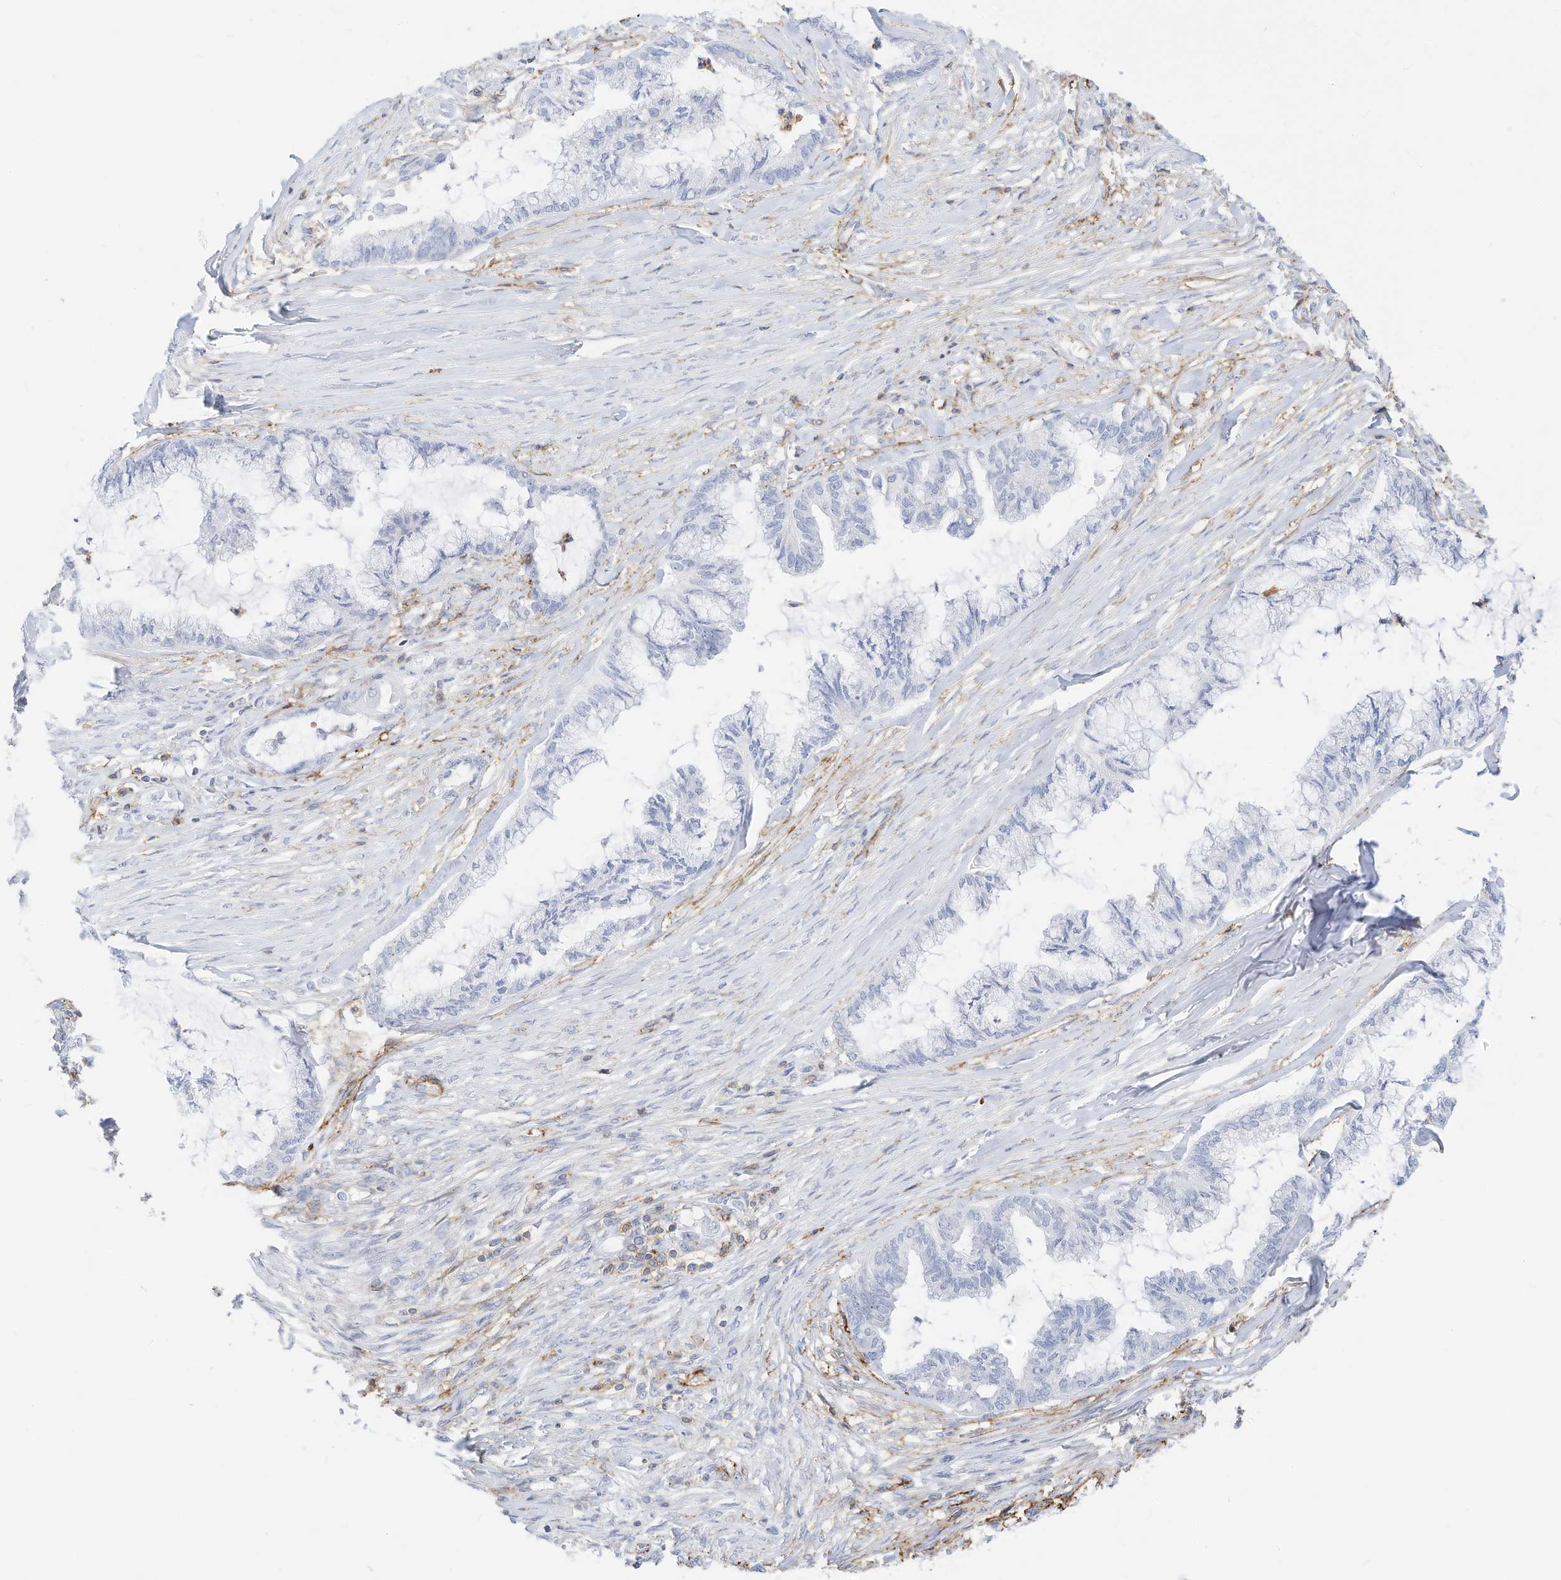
{"staining": {"intensity": "negative", "quantity": "none", "location": "none"}, "tissue": "endometrial cancer", "cell_type": "Tumor cells", "image_type": "cancer", "snomed": [{"axis": "morphology", "description": "Adenocarcinoma, NOS"}, {"axis": "topography", "description": "Endometrium"}], "caption": "High power microscopy micrograph of an immunohistochemistry image of adenocarcinoma (endometrial), revealing no significant positivity in tumor cells.", "gene": "TXNDC9", "patient": {"sex": "female", "age": 86}}